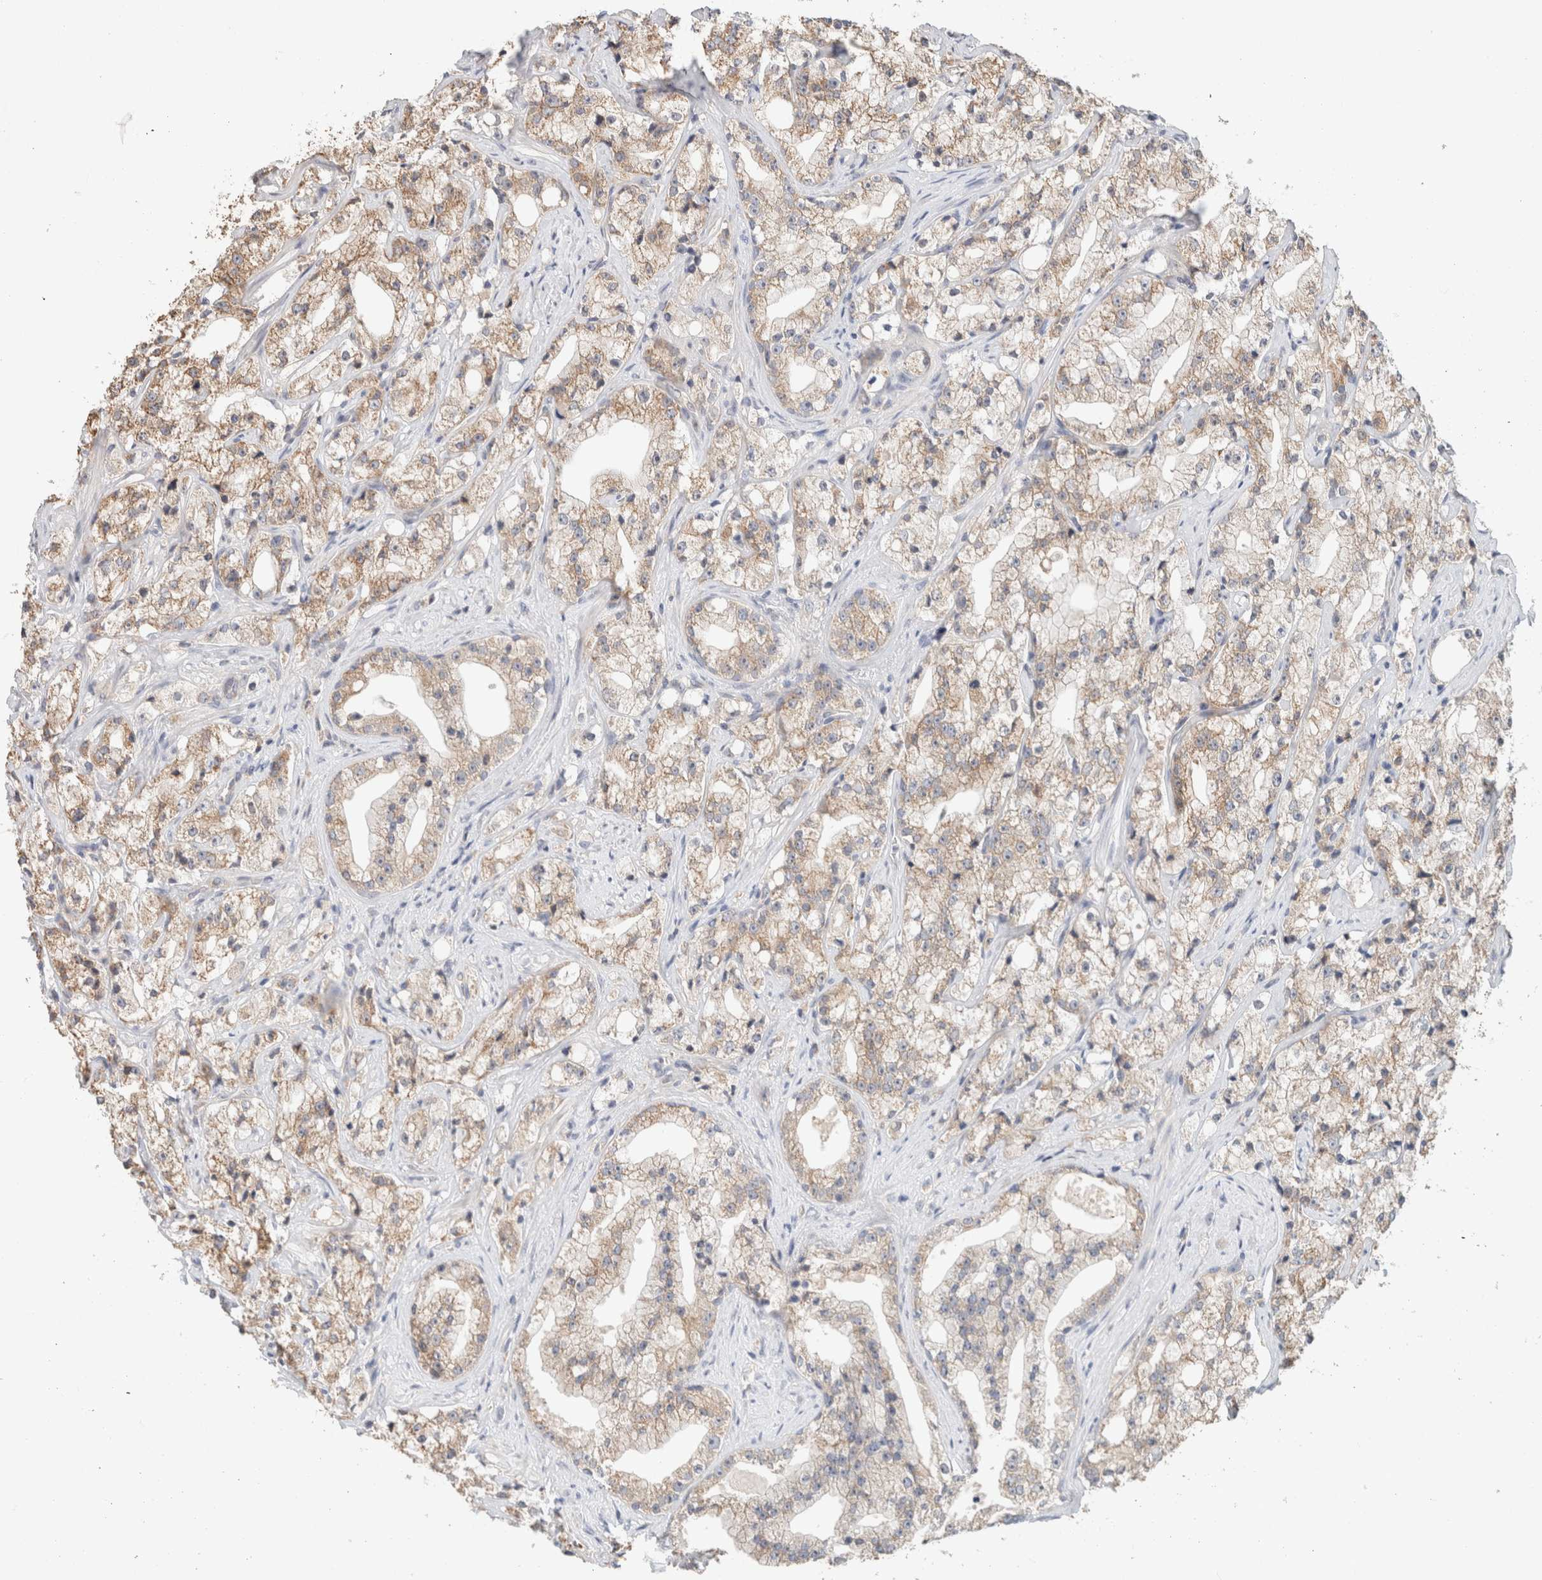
{"staining": {"intensity": "weak", "quantity": ">75%", "location": "cytoplasmic/membranous"}, "tissue": "prostate cancer", "cell_type": "Tumor cells", "image_type": "cancer", "snomed": [{"axis": "morphology", "description": "Adenocarcinoma, High grade"}, {"axis": "topography", "description": "Prostate"}], "caption": "Tumor cells demonstrate weak cytoplasmic/membranous expression in about >75% of cells in prostate high-grade adenocarcinoma.", "gene": "CA13", "patient": {"sex": "male", "age": 64}}